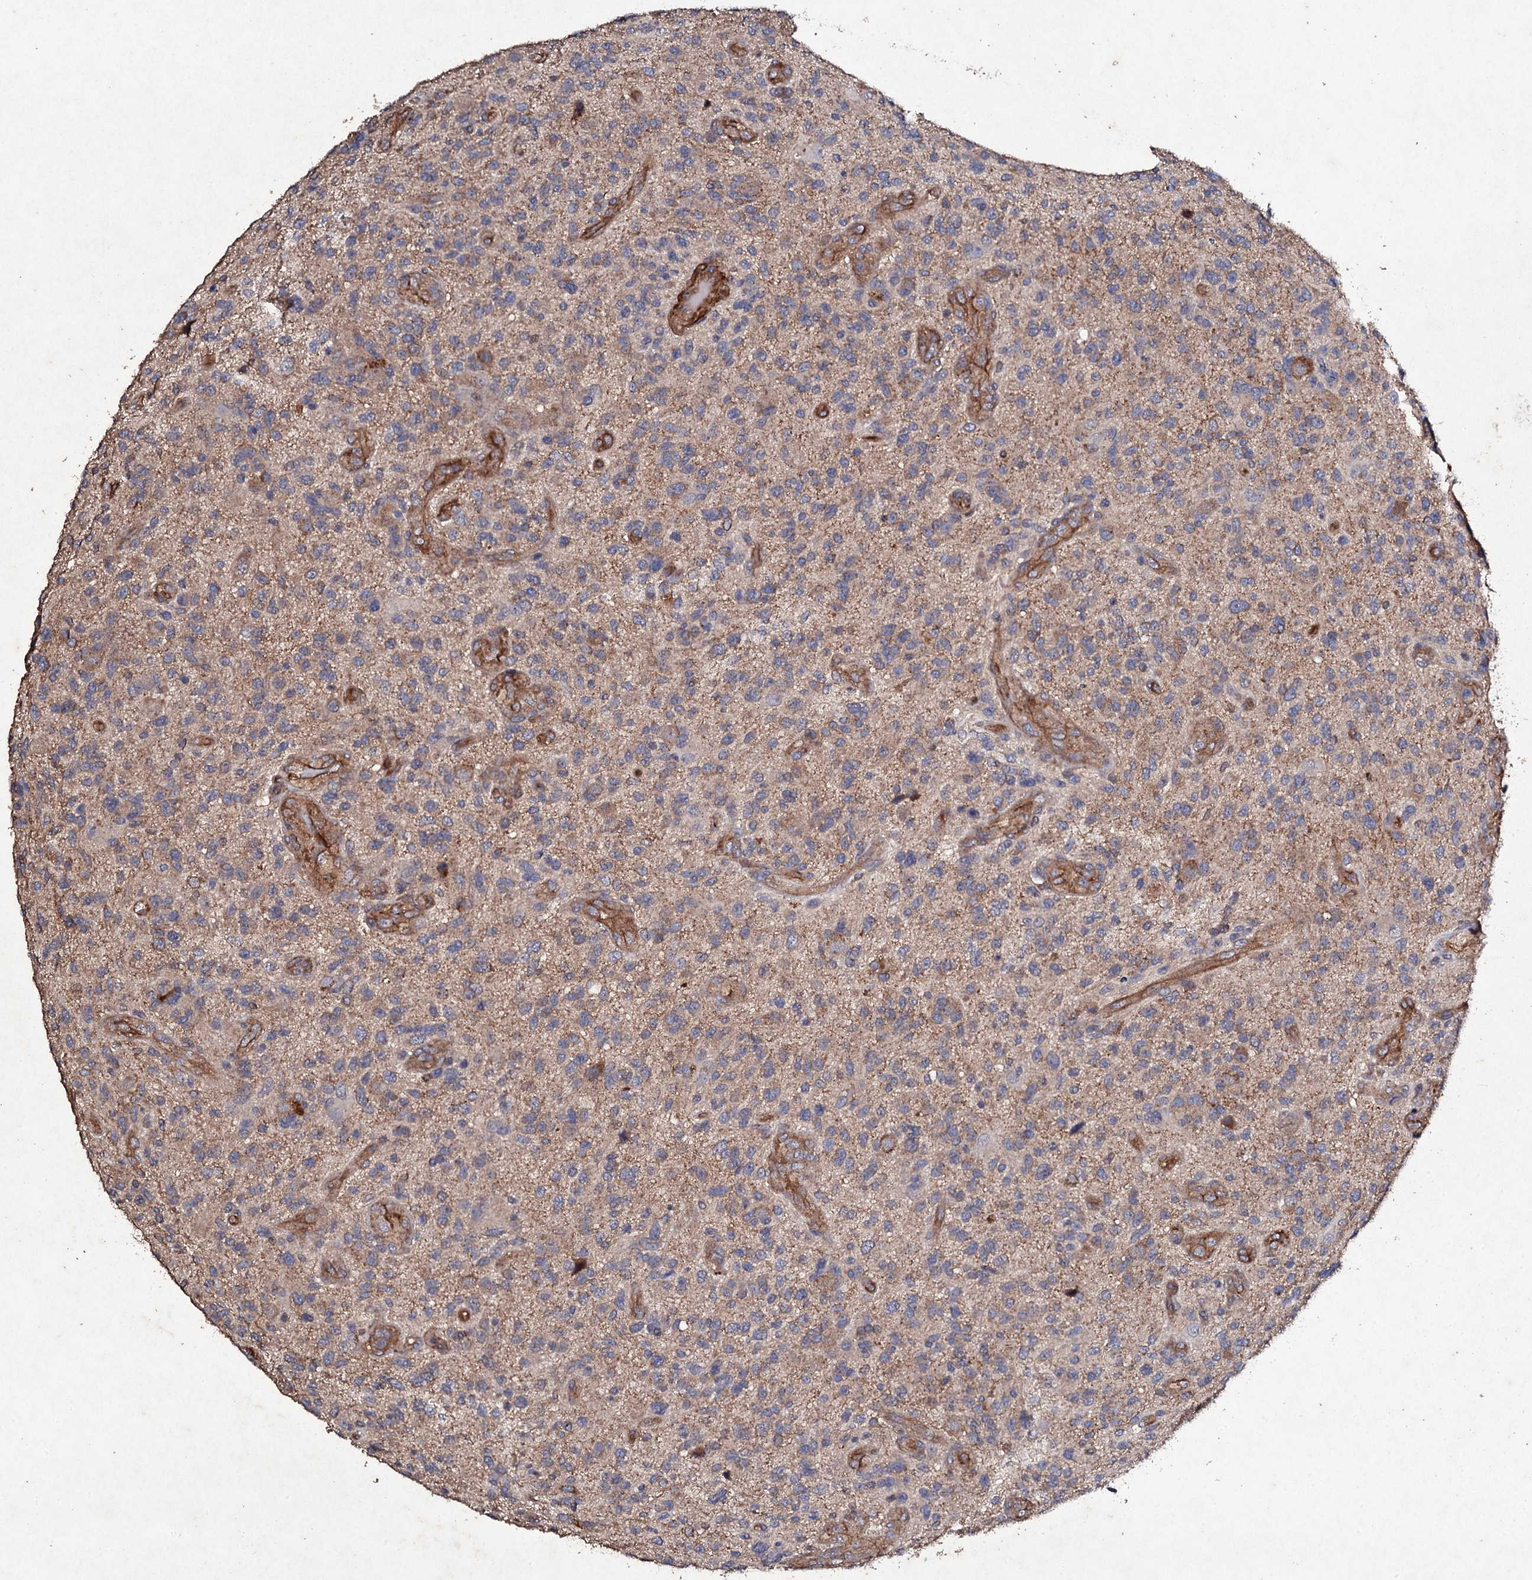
{"staining": {"intensity": "weak", "quantity": ">75%", "location": "cytoplasmic/membranous"}, "tissue": "glioma", "cell_type": "Tumor cells", "image_type": "cancer", "snomed": [{"axis": "morphology", "description": "Glioma, malignant, High grade"}, {"axis": "topography", "description": "Brain"}], "caption": "Glioma stained with DAB immunohistochemistry (IHC) demonstrates low levels of weak cytoplasmic/membranous positivity in approximately >75% of tumor cells.", "gene": "MOCOS", "patient": {"sex": "male", "age": 47}}